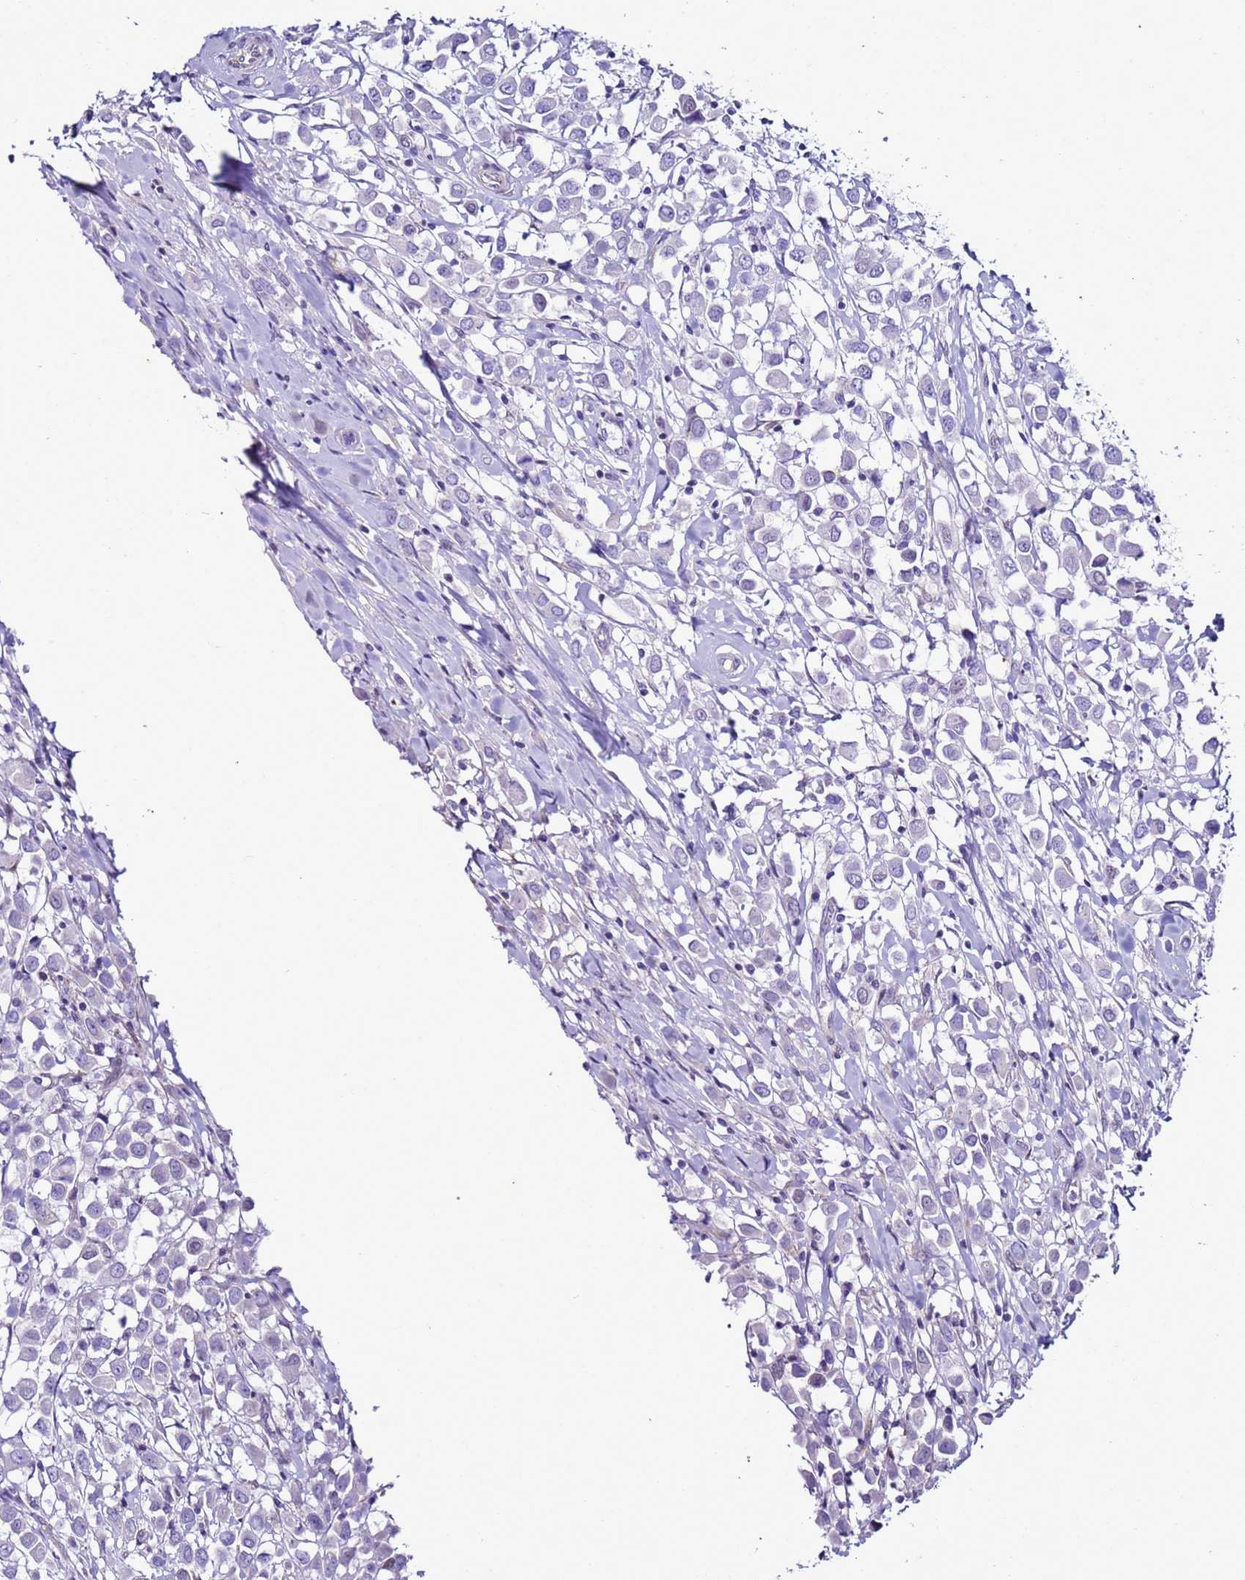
{"staining": {"intensity": "negative", "quantity": "none", "location": "none"}, "tissue": "breast cancer", "cell_type": "Tumor cells", "image_type": "cancer", "snomed": [{"axis": "morphology", "description": "Duct carcinoma"}, {"axis": "topography", "description": "Breast"}], "caption": "Tumor cells show no significant protein positivity in breast cancer.", "gene": "LRRC10B", "patient": {"sex": "female", "age": 61}}